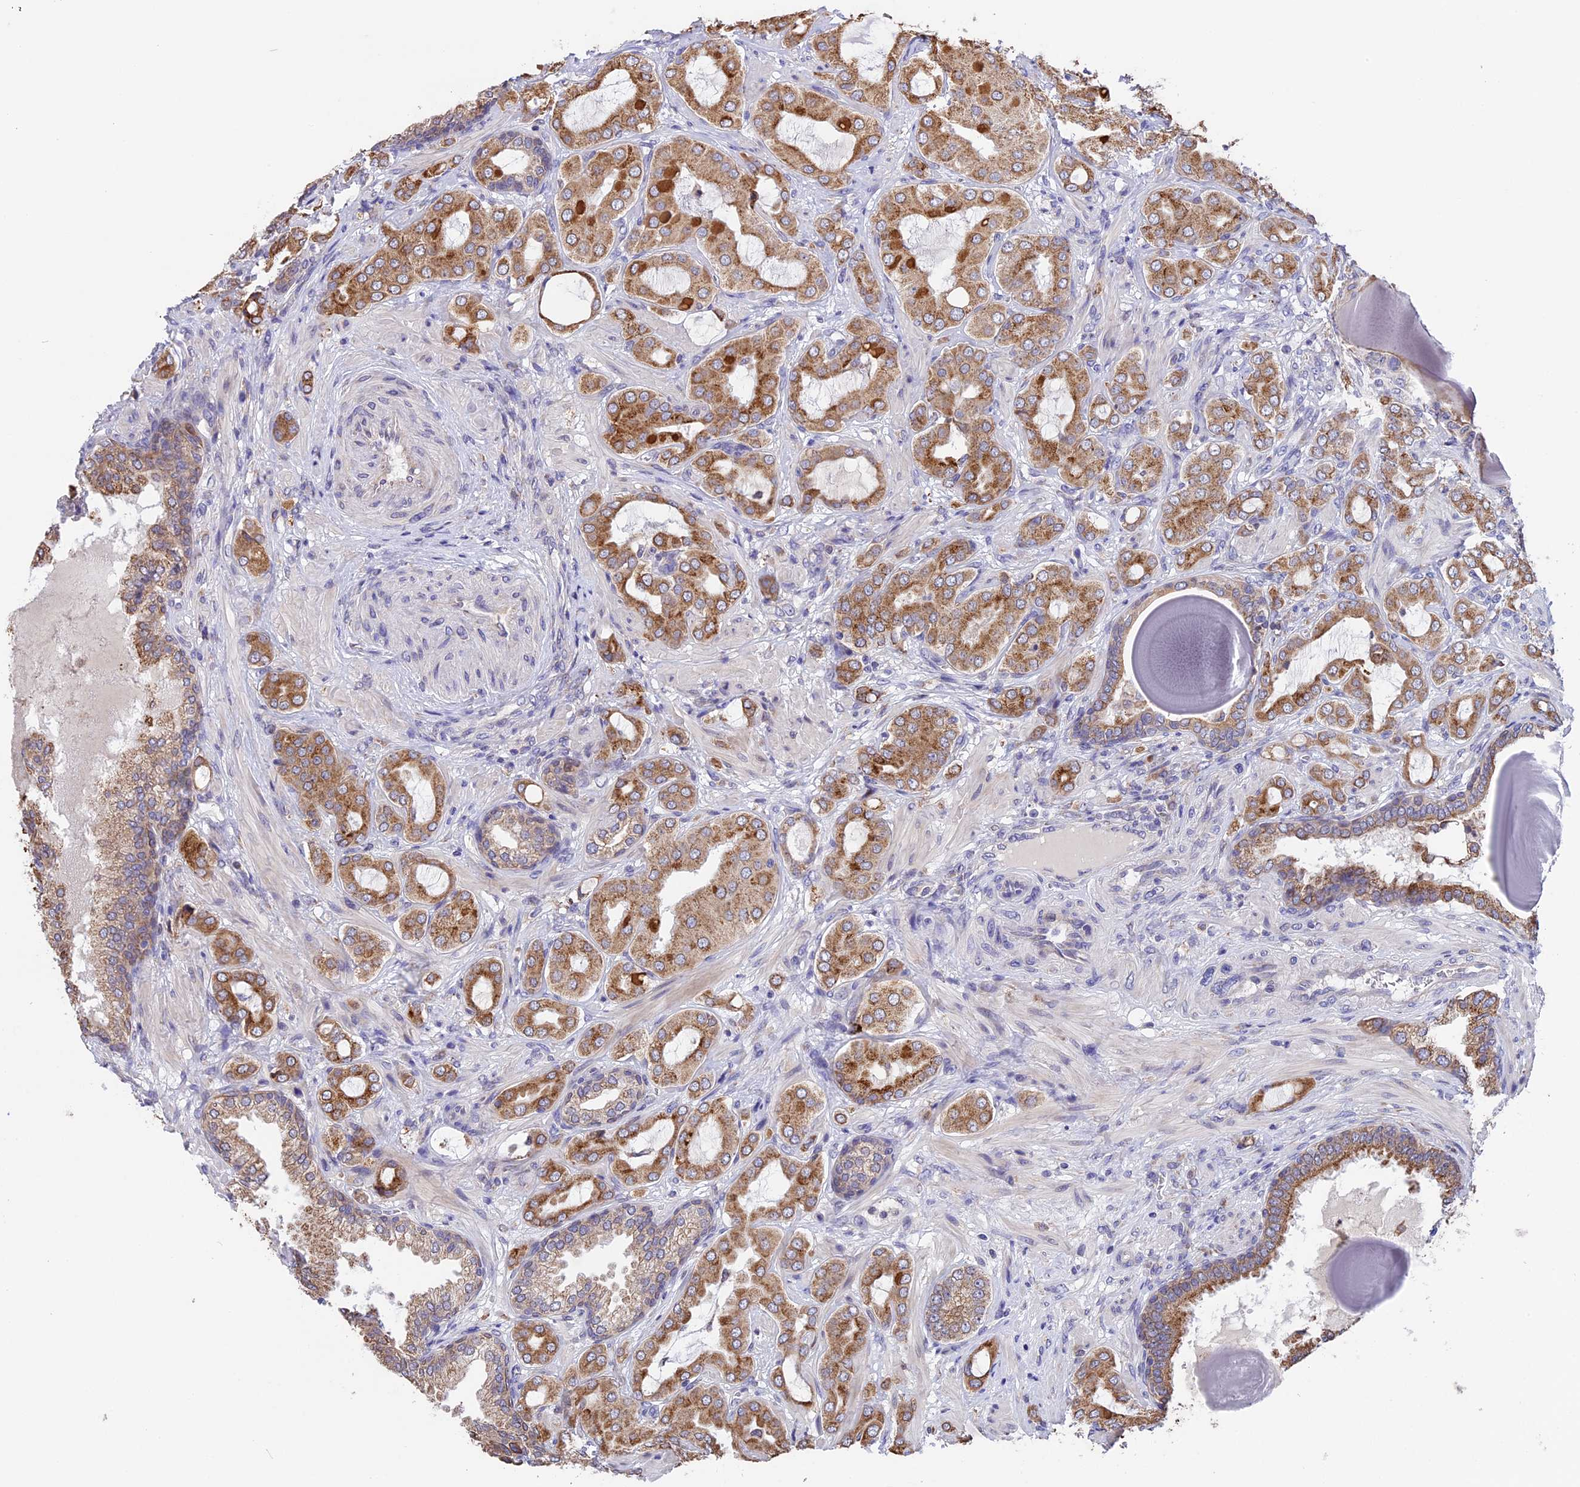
{"staining": {"intensity": "moderate", "quantity": ">75%", "location": "cytoplasmic/membranous"}, "tissue": "prostate cancer", "cell_type": "Tumor cells", "image_type": "cancer", "snomed": [{"axis": "morphology", "description": "Adenocarcinoma, Low grade"}, {"axis": "topography", "description": "Prostate"}], "caption": "The immunohistochemical stain shows moderate cytoplasmic/membranous positivity in tumor cells of adenocarcinoma (low-grade) (prostate) tissue.", "gene": "DMRTA2", "patient": {"sex": "male", "age": 57}}